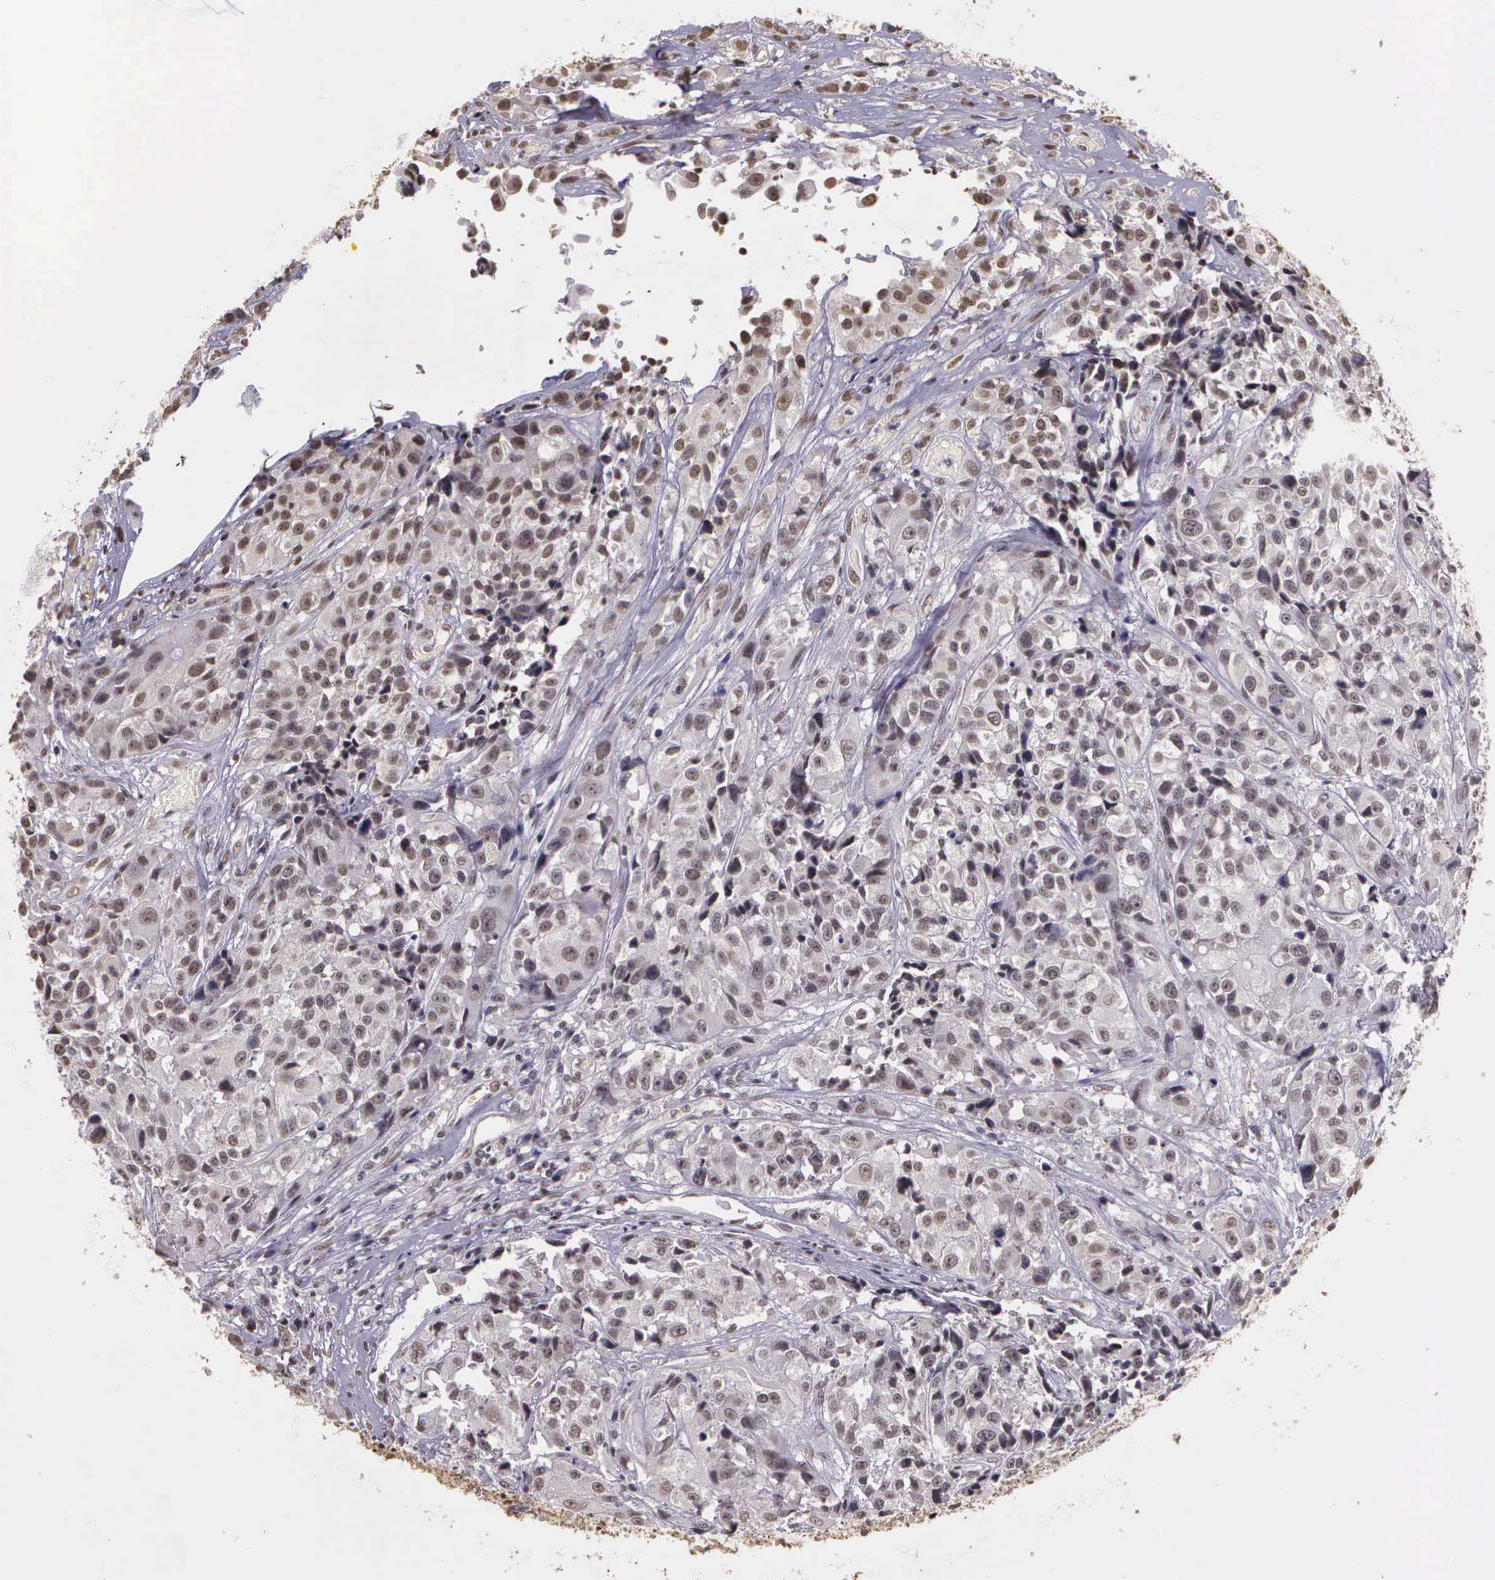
{"staining": {"intensity": "negative", "quantity": "none", "location": "none"}, "tissue": "urothelial cancer", "cell_type": "Tumor cells", "image_type": "cancer", "snomed": [{"axis": "morphology", "description": "Urothelial carcinoma, High grade"}, {"axis": "topography", "description": "Urinary bladder"}], "caption": "Immunohistochemical staining of human urothelial carcinoma (high-grade) reveals no significant staining in tumor cells. The staining is performed using DAB brown chromogen with nuclei counter-stained in using hematoxylin.", "gene": "ARMCX5", "patient": {"sex": "female", "age": 81}}